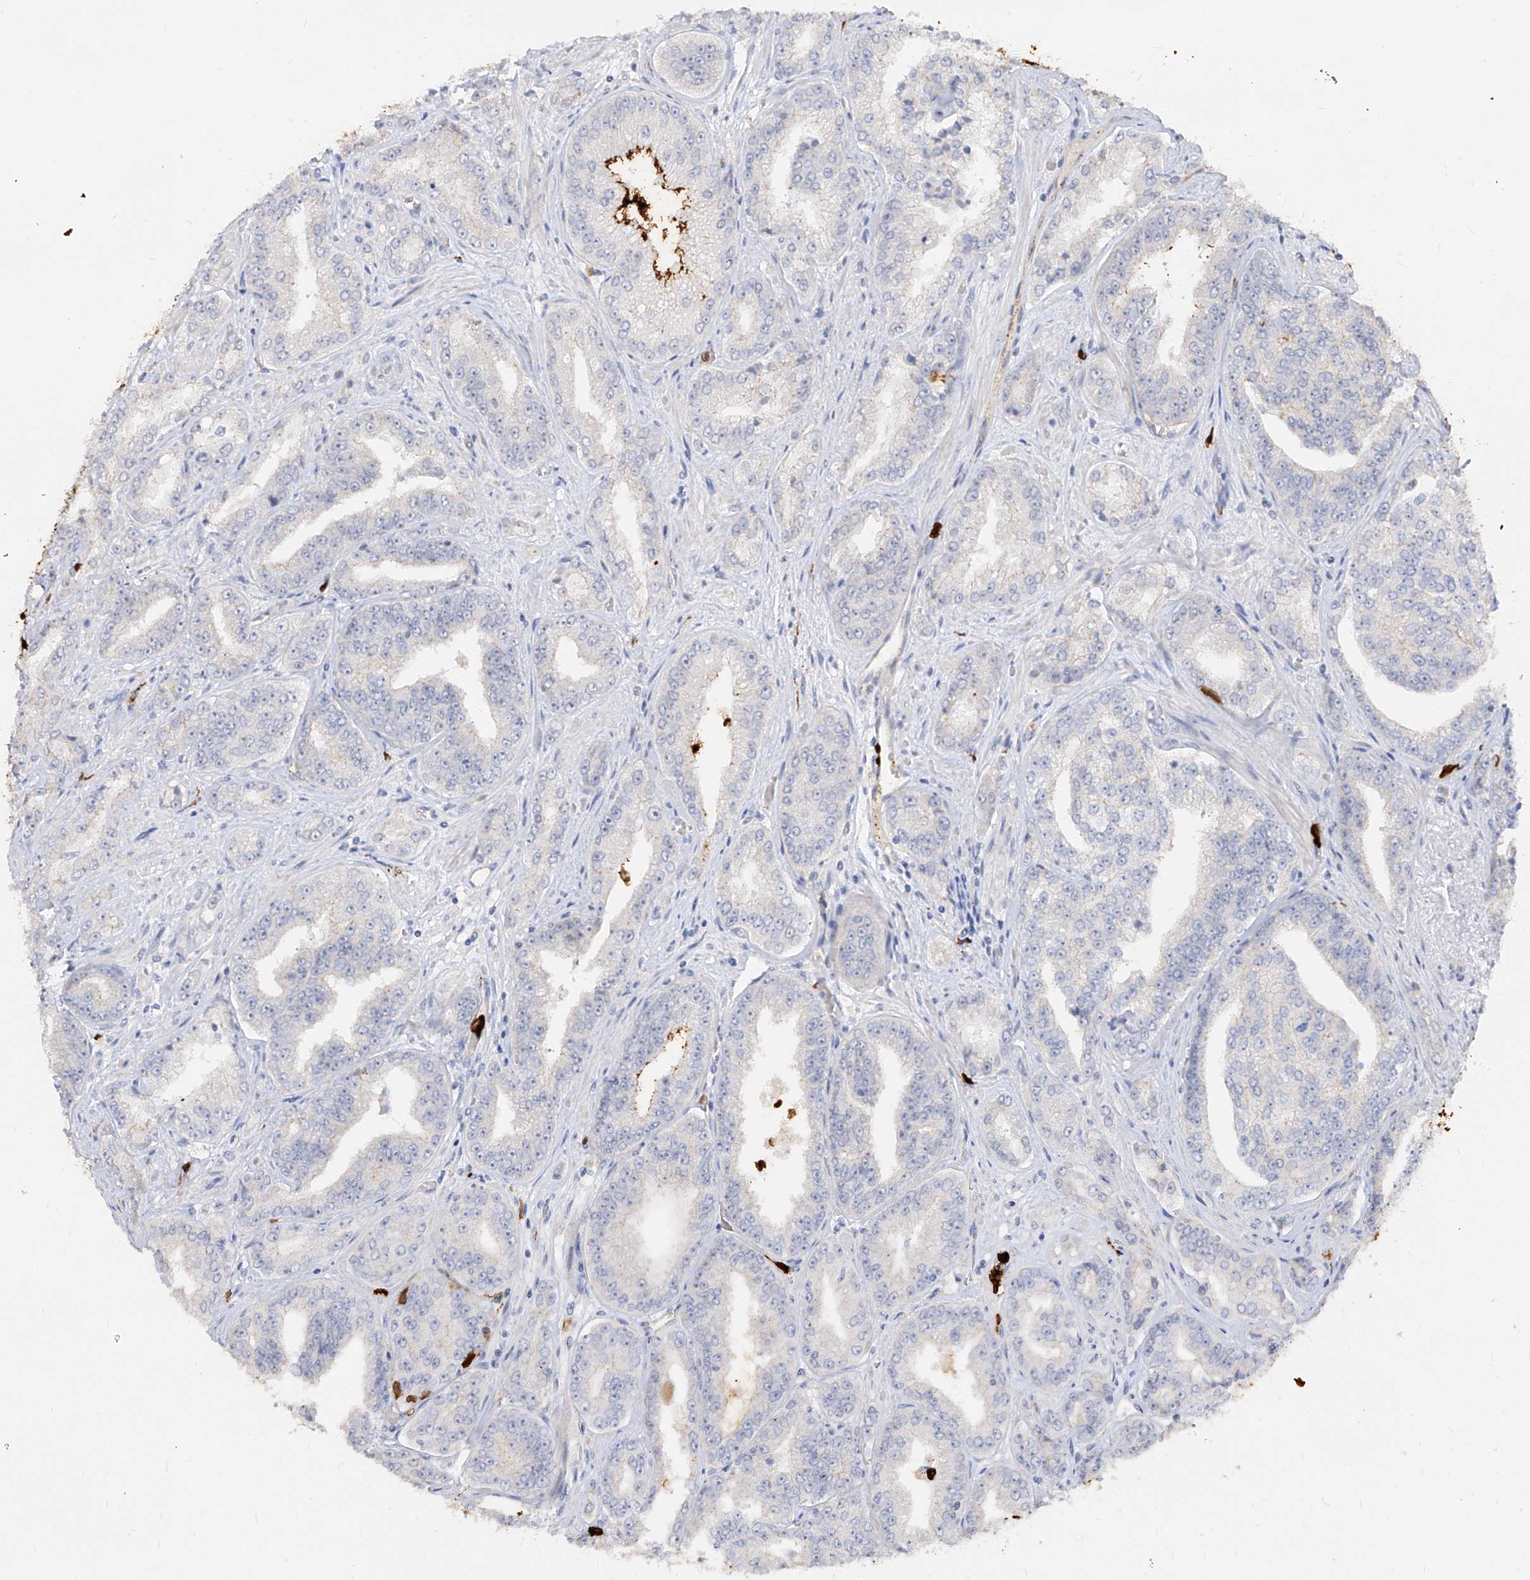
{"staining": {"intensity": "negative", "quantity": "none", "location": "none"}, "tissue": "prostate cancer", "cell_type": "Tumor cells", "image_type": "cancer", "snomed": [{"axis": "morphology", "description": "Adenocarcinoma, High grade"}, {"axis": "topography", "description": "Prostate"}], "caption": "DAB immunohistochemical staining of human prostate cancer exhibits no significant staining in tumor cells.", "gene": "ZNF227", "patient": {"sex": "male", "age": 71}}